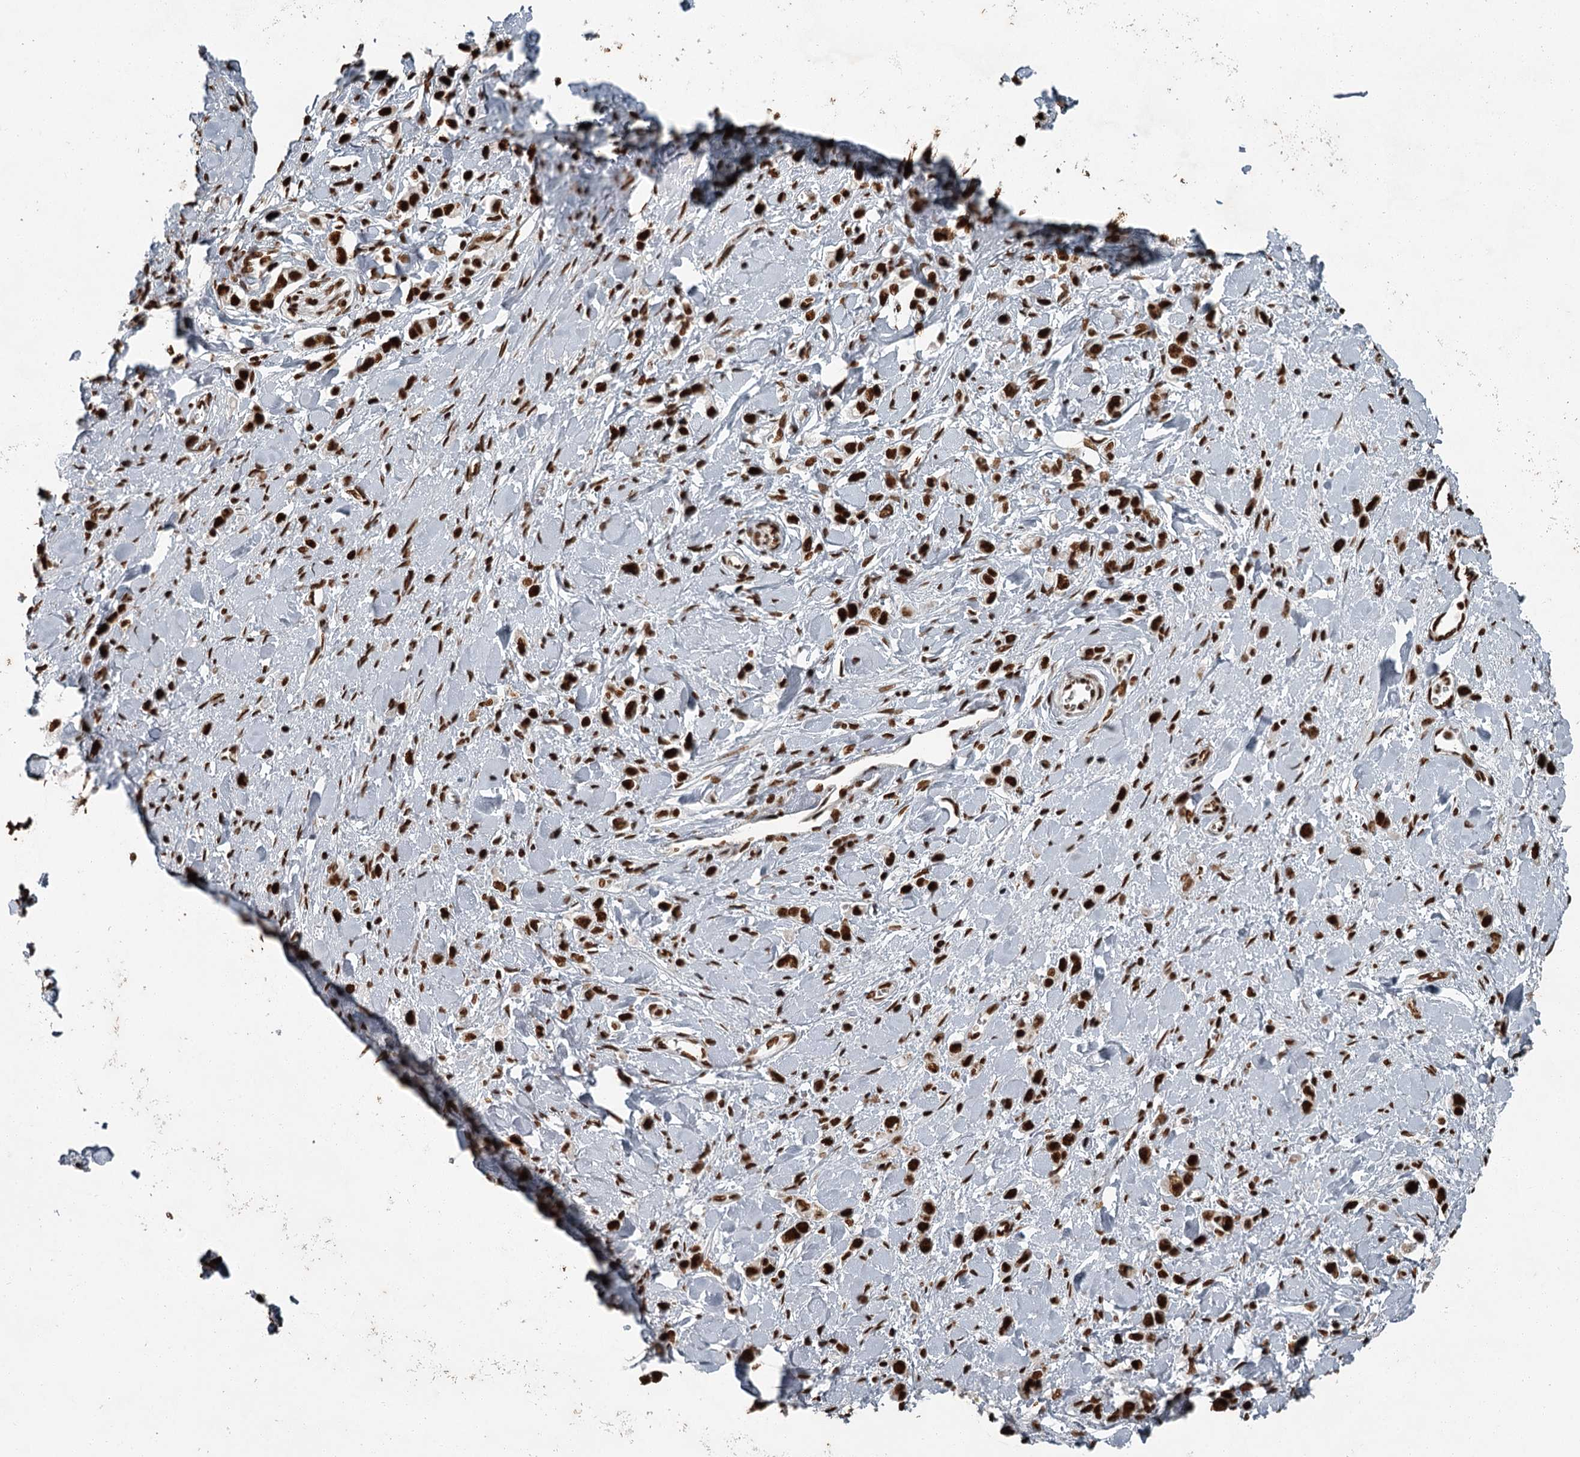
{"staining": {"intensity": "strong", "quantity": ">75%", "location": "nuclear"}, "tissue": "stomach cancer", "cell_type": "Tumor cells", "image_type": "cancer", "snomed": [{"axis": "morphology", "description": "Normal tissue, NOS"}, {"axis": "morphology", "description": "Adenocarcinoma, NOS"}, {"axis": "topography", "description": "Stomach, upper"}, {"axis": "topography", "description": "Stomach"}], "caption": "The image exhibits staining of stomach cancer (adenocarcinoma), revealing strong nuclear protein expression (brown color) within tumor cells.", "gene": "RBBP7", "patient": {"sex": "female", "age": 65}}